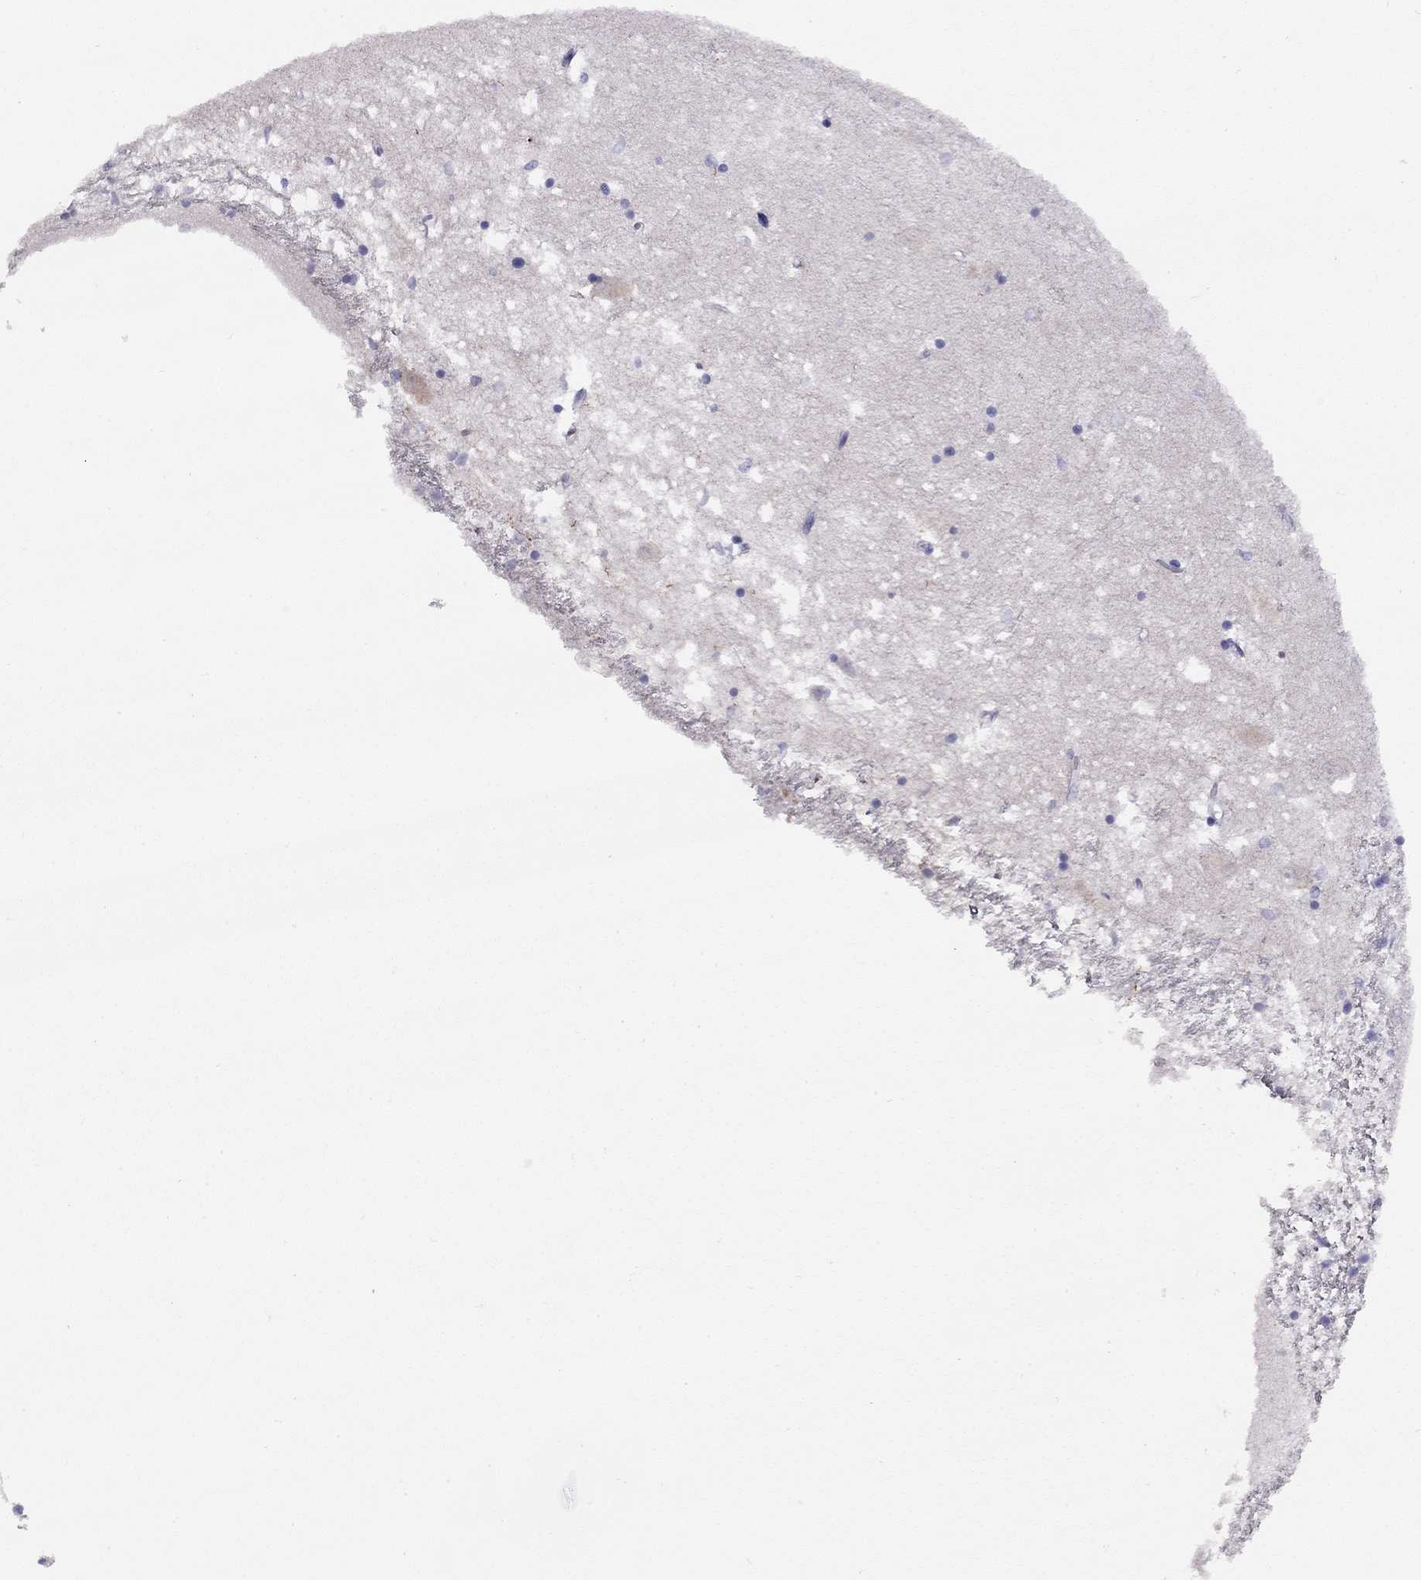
{"staining": {"intensity": "negative", "quantity": "none", "location": "none"}, "tissue": "caudate", "cell_type": "Glial cells", "image_type": "normal", "snomed": [{"axis": "morphology", "description": "Normal tissue, NOS"}, {"axis": "topography", "description": "Lateral ventricle wall"}], "caption": "This is a micrograph of immunohistochemistry staining of normal caudate, which shows no positivity in glial cells.", "gene": "CPNE4", "patient": {"sex": "female", "age": 71}}